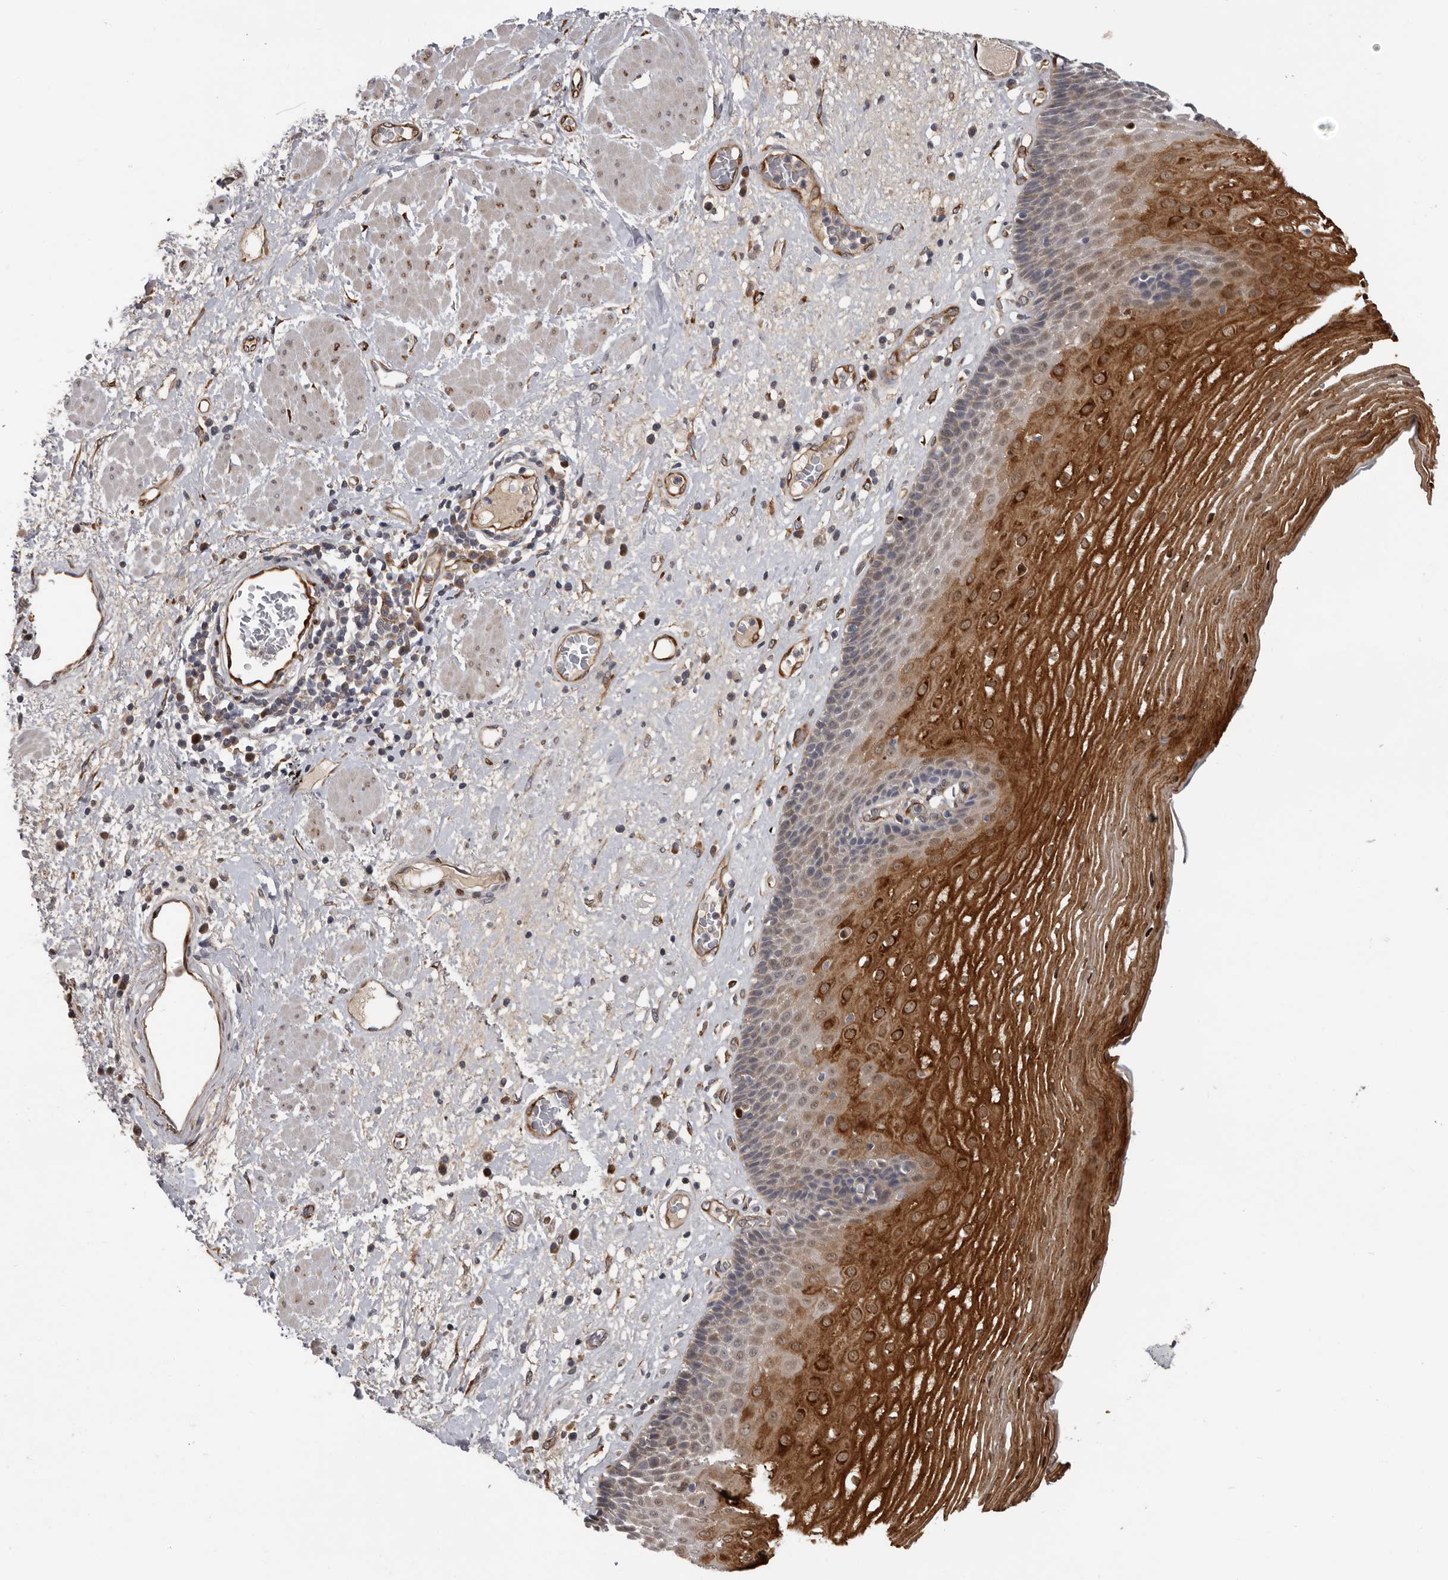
{"staining": {"intensity": "strong", "quantity": "25%-75%", "location": "cytoplasmic/membranous,nuclear"}, "tissue": "esophagus", "cell_type": "Squamous epithelial cells", "image_type": "normal", "snomed": [{"axis": "morphology", "description": "Normal tissue, NOS"}, {"axis": "morphology", "description": "Adenocarcinoma, NOS"}, {"axis": "topography", "description": "Esophagus"}], "caption": "Strong cytoplasmic/membranous,nuclear protein positivity is appreciated in approximately 25%-75% of squamous epithelial cells in esophagus.", "gene": "MTF1", "patient": {"sex": "male", "age": 62}}